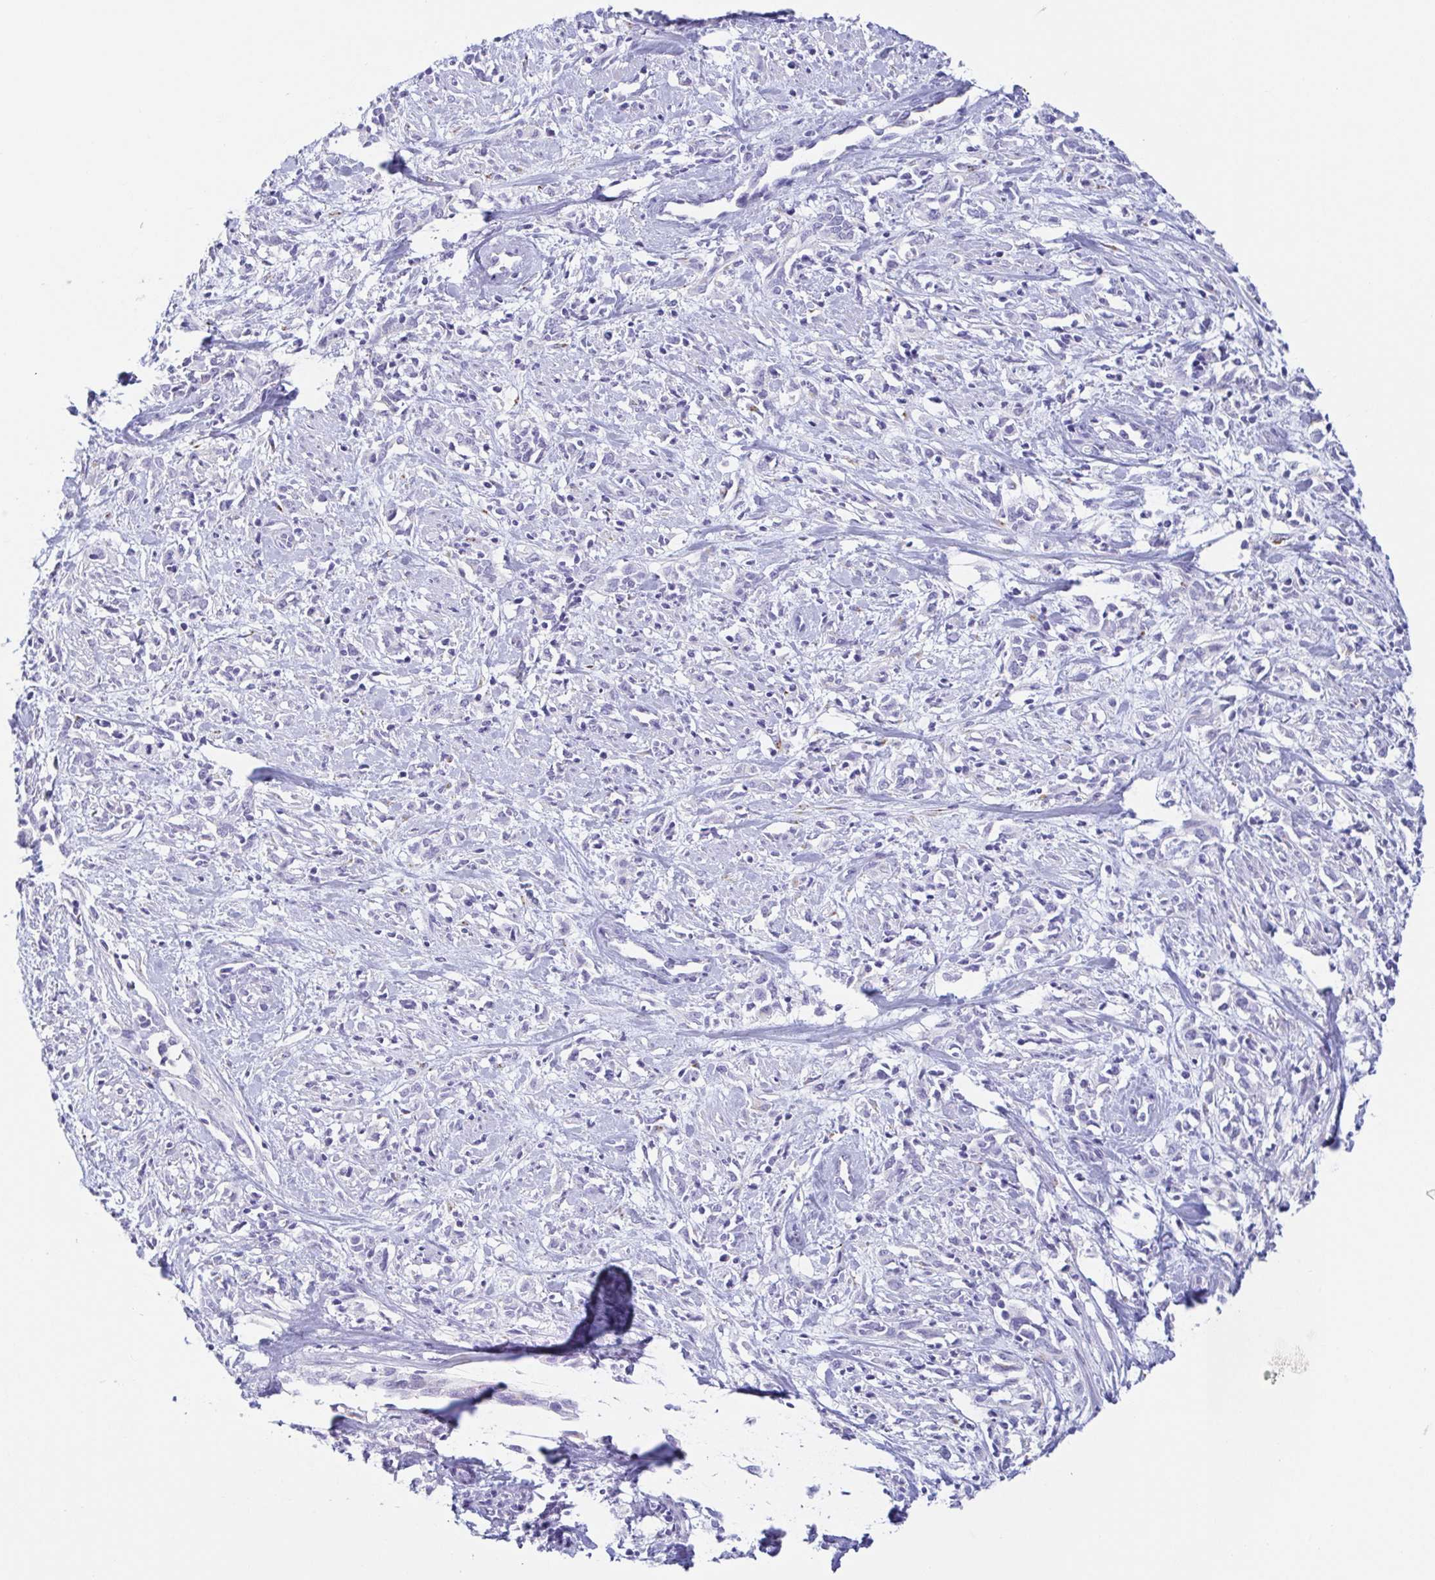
{"staining": {"intensity": "negative", "quantity": "none", "location": "none"}, "tissue": "cervical cancer", "cell_type": "Tumor cells", "image_type": "cancer", "snomed": [{"axis": "morphology", "description": "Adenocarcinoma, NOS"}, {"axis": "topography", "description": "Cervix"}], "caption": "Immunohistochemical staining of cervical adenocarcinoma shows no significant expression in tumor cells.", "gene": "LDLRAD1", "patient": {"sex": "female", "age": 40}}